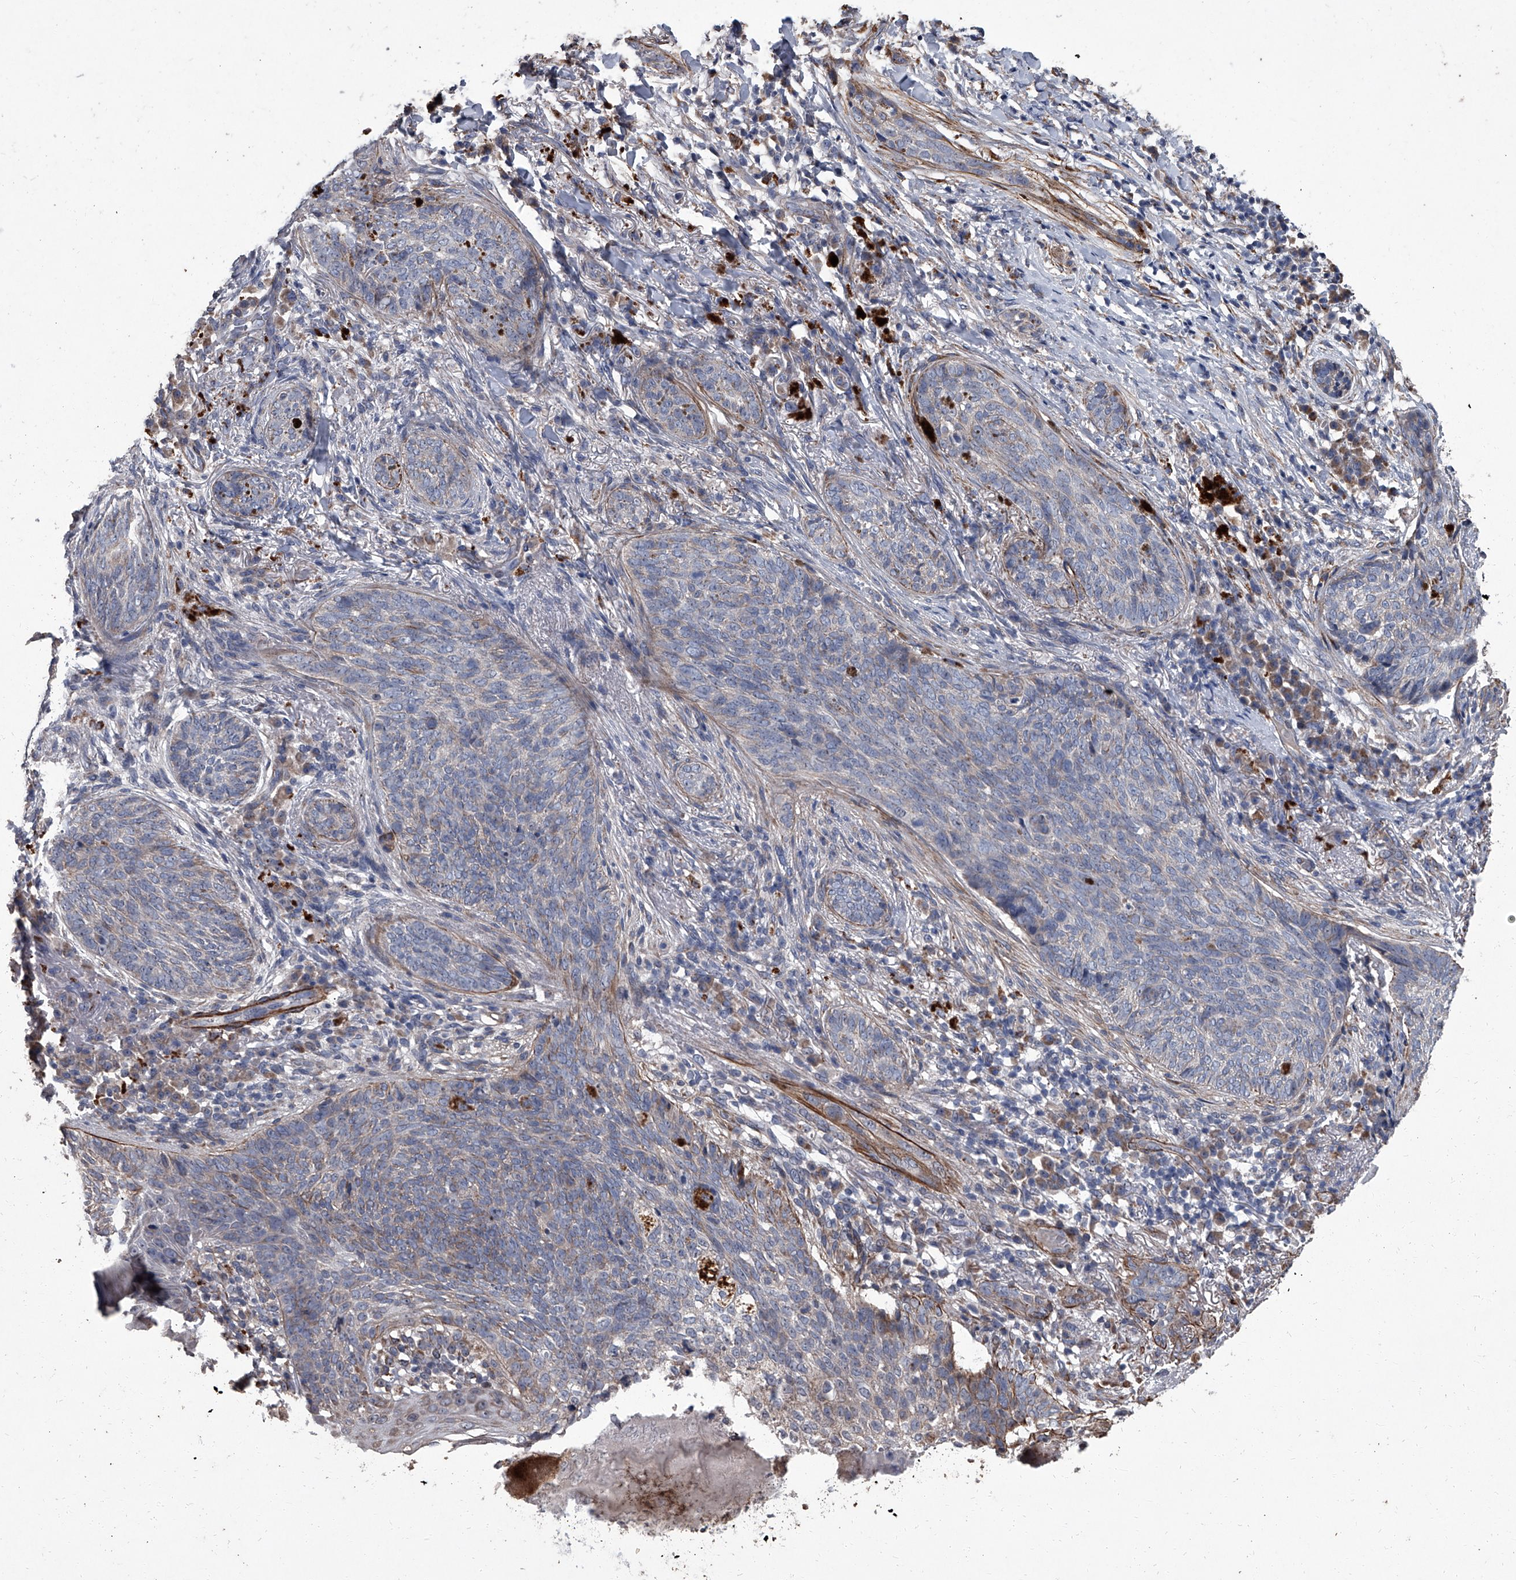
{"staining": {"intensity": "weak", "quantity": "<25%", "location": "cytoplasmic/membranous"}, "tissue": "skin cancer", "cell_type": "Tumor cells", "image_type": "cancer", "snomed": [{"axis": "morphology", "description": "Basal cell carcinoma"}, {"axis": "topography", "description": "Skin"}], "caption": "An immunohistochemistry (IHC) micrograph of skin cancer is shown. There is no staining in tumor cells of skin cancer.", "gene": "SIRT4", "patient": {"sex": "male", "age": 85}}